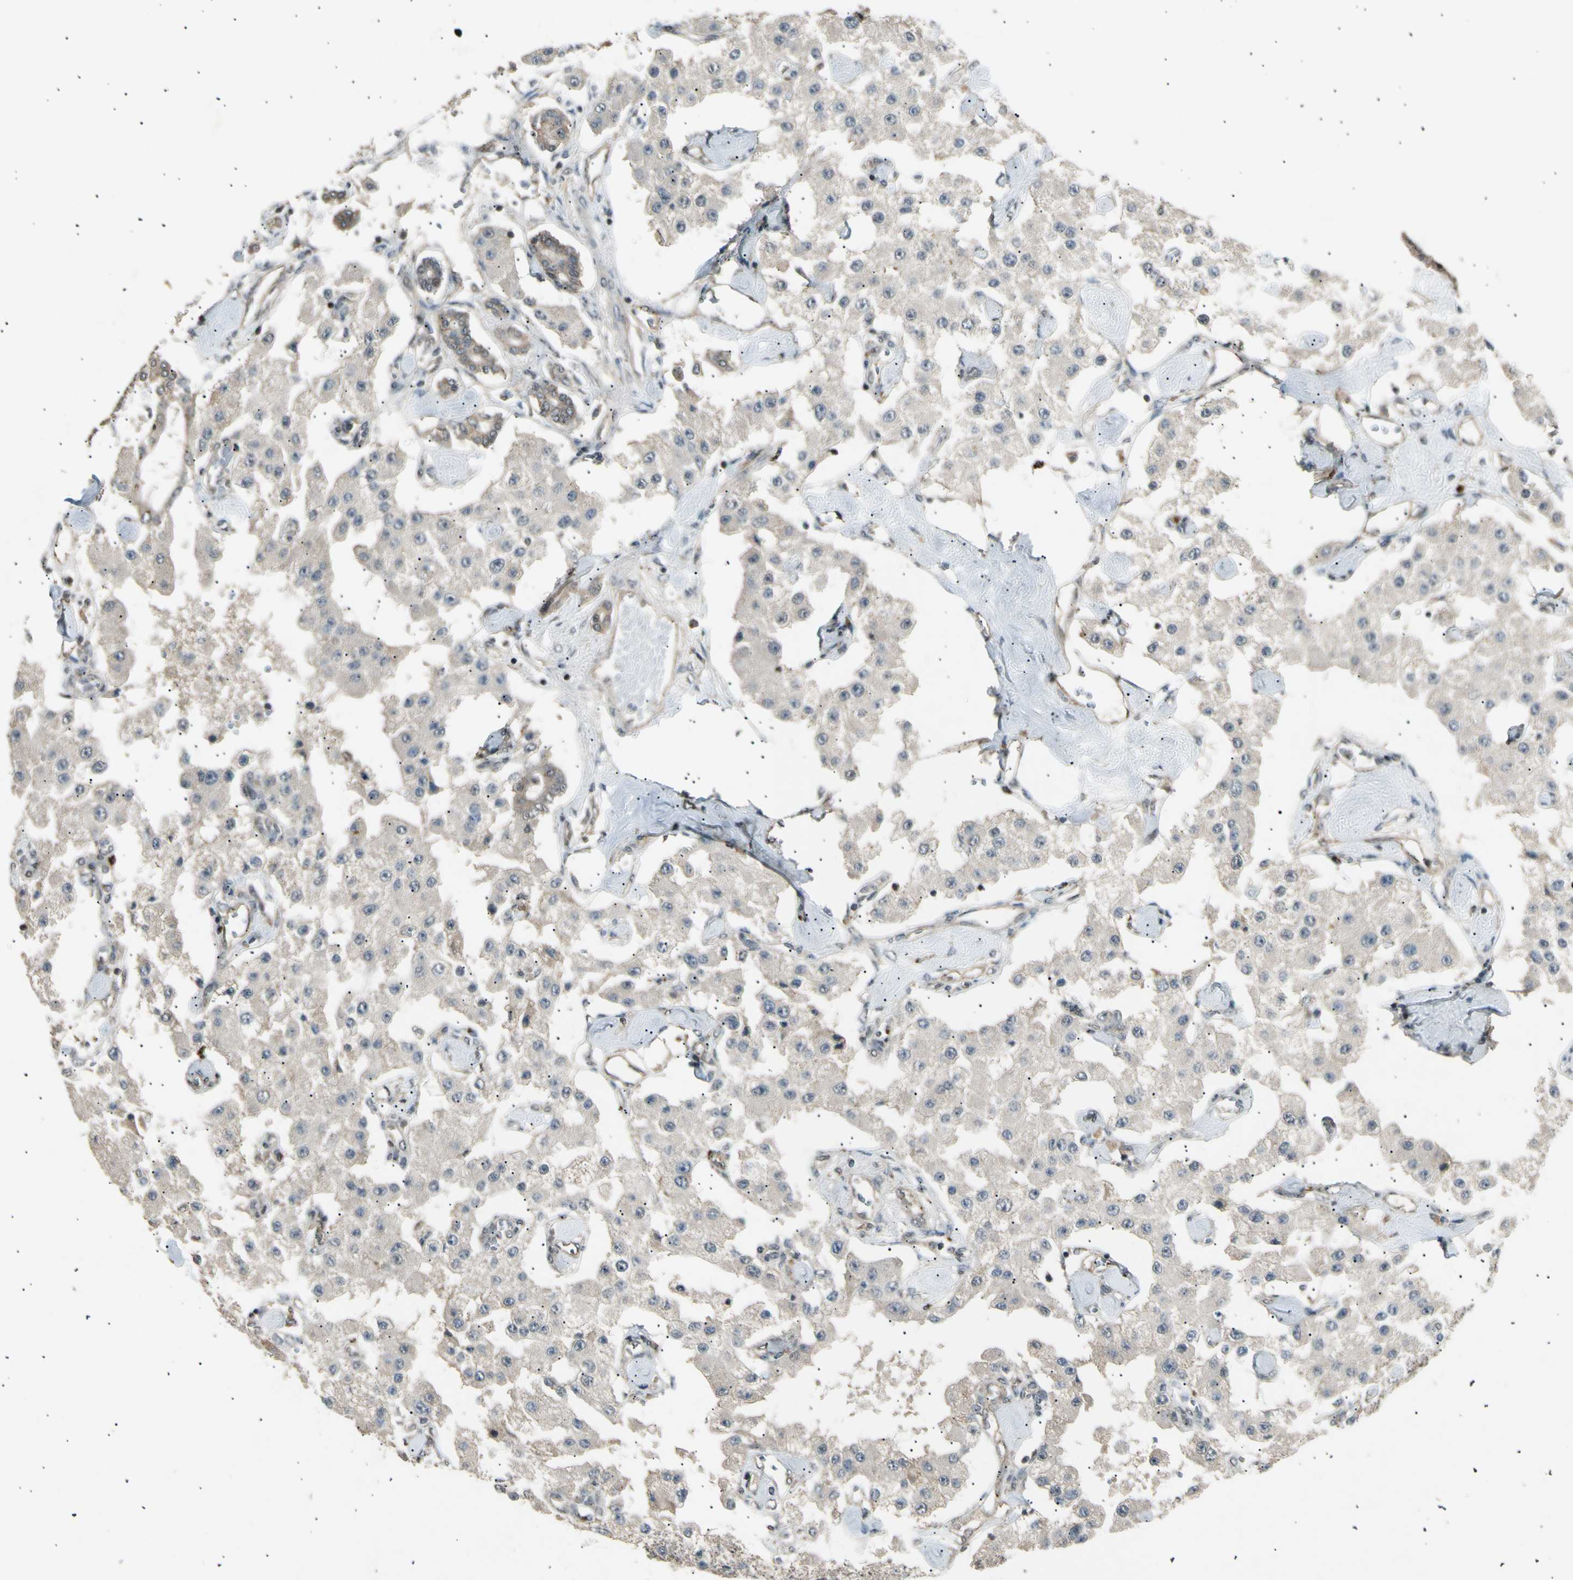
{"staining": {"intensity": "negative", "quantity": "none", "location": "none"}, "tissue": "carcinoid", "cell_type": "Tumor cells", "image_type": "cancer", "snomed": [{"axis": "morphology", "description": "Carcinoid, malignant, NOS"}, {"axis": "topography", "description": "Pancreas"}], "caption": "The image shows no significant expression in tumor cells of carcinoid.", "gene": "NUAK2", "patient": {"sex": "male", "age": 41}}